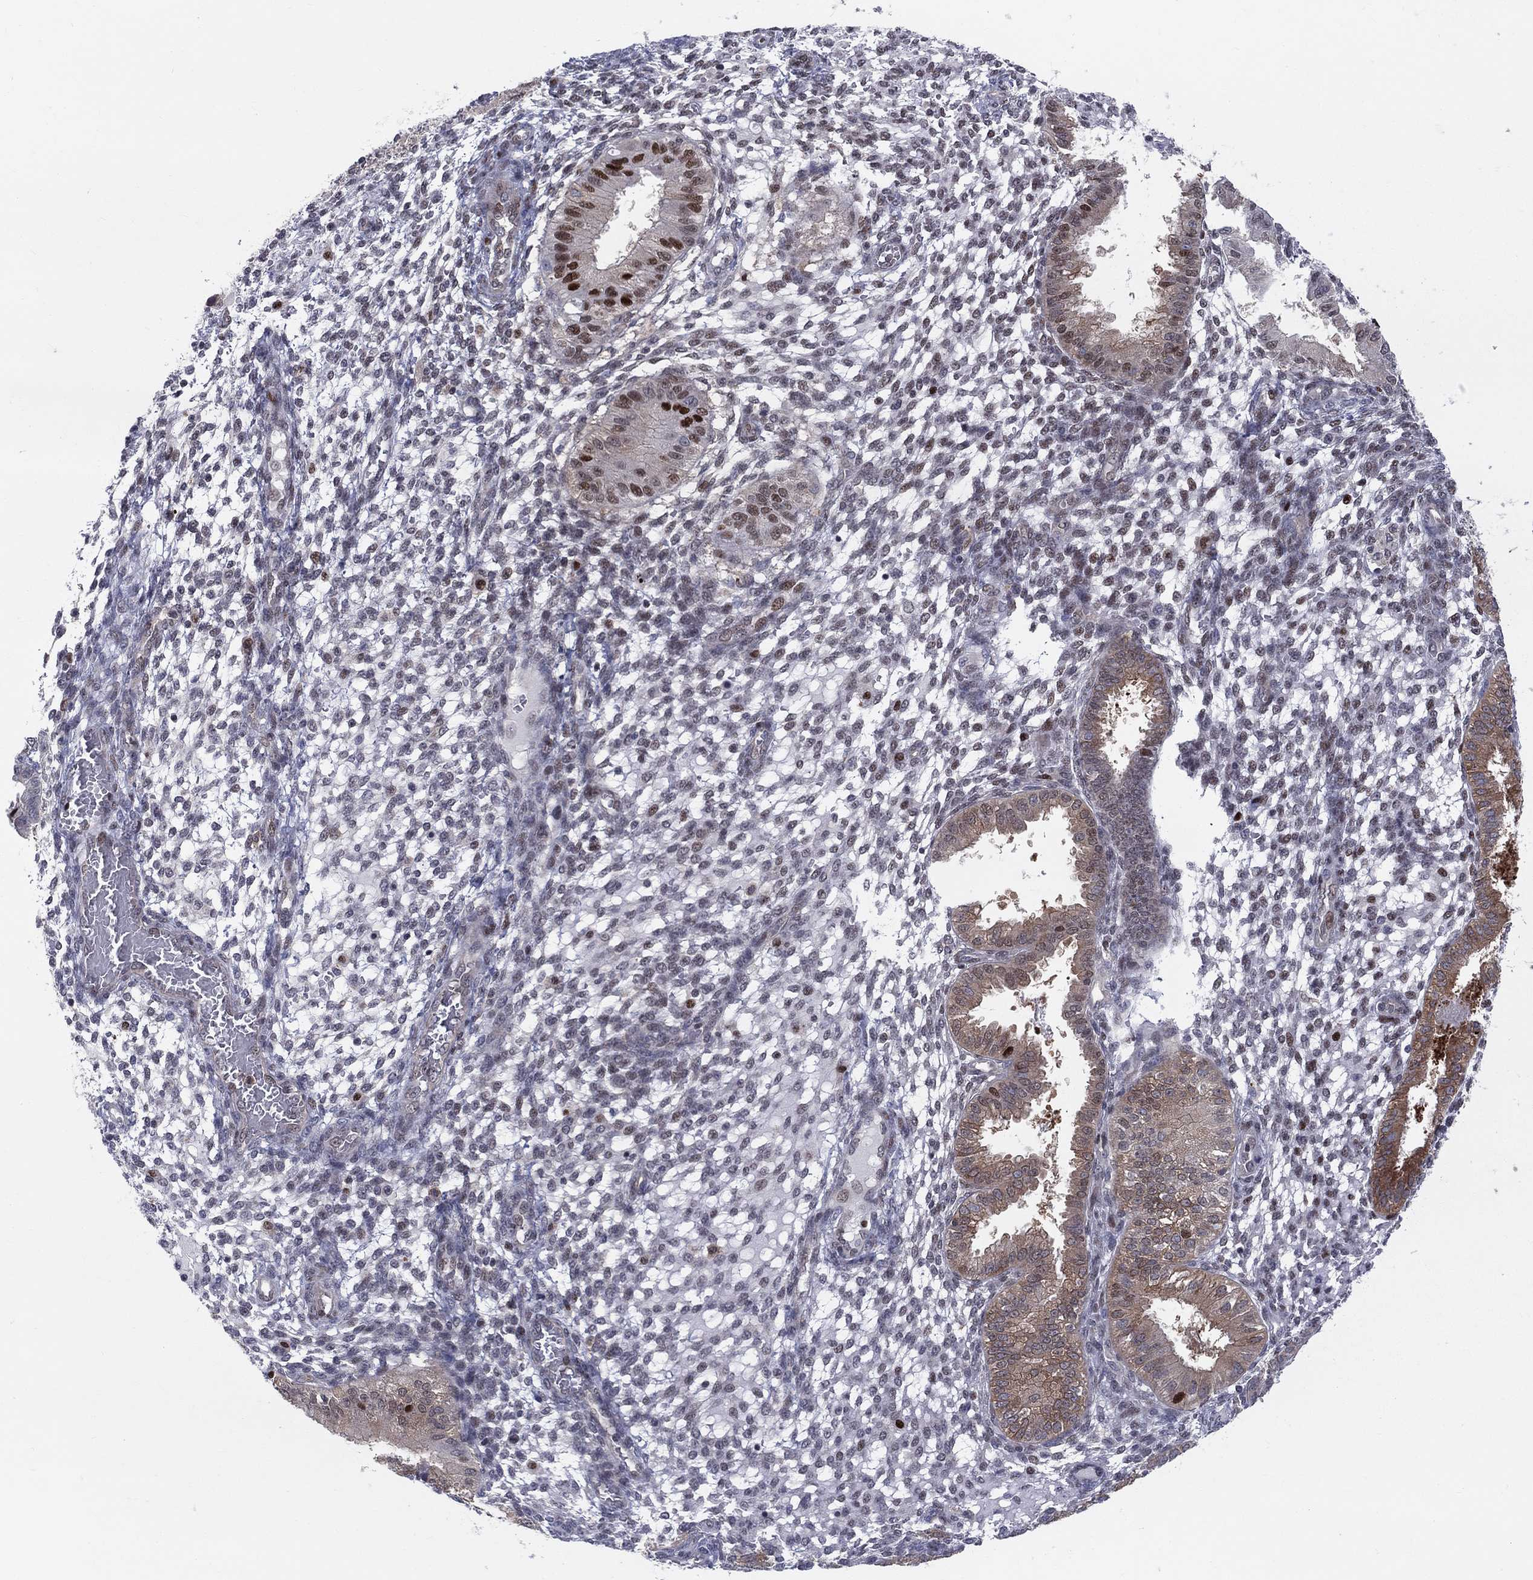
{"staining": {"intensity": "moderate", "quantity": "<25%", "location": "nuclear"}, "tissue": "endometrium", "cell_type": "Cells in endometrial stroma", "image_type": "normal", "snomed": [{"axis": "morphology", "description": "Normal tissue, NOS"}, {"axis": "topography", "description": "Endometrium"}], "caption": "Immunohistochemical staining of benign endometrium exhibits moderate nuclear protein expression in approximately <25% of cells in endometrial stroma. The staining was performed using DAB (3,3'-diaminobenzidine), with brown indicating positive protein expression. Nuclei are stained blue with hematoxylin.", "gene": "ZNHIT3", "patient": {"sex": "female", "age": 43}}